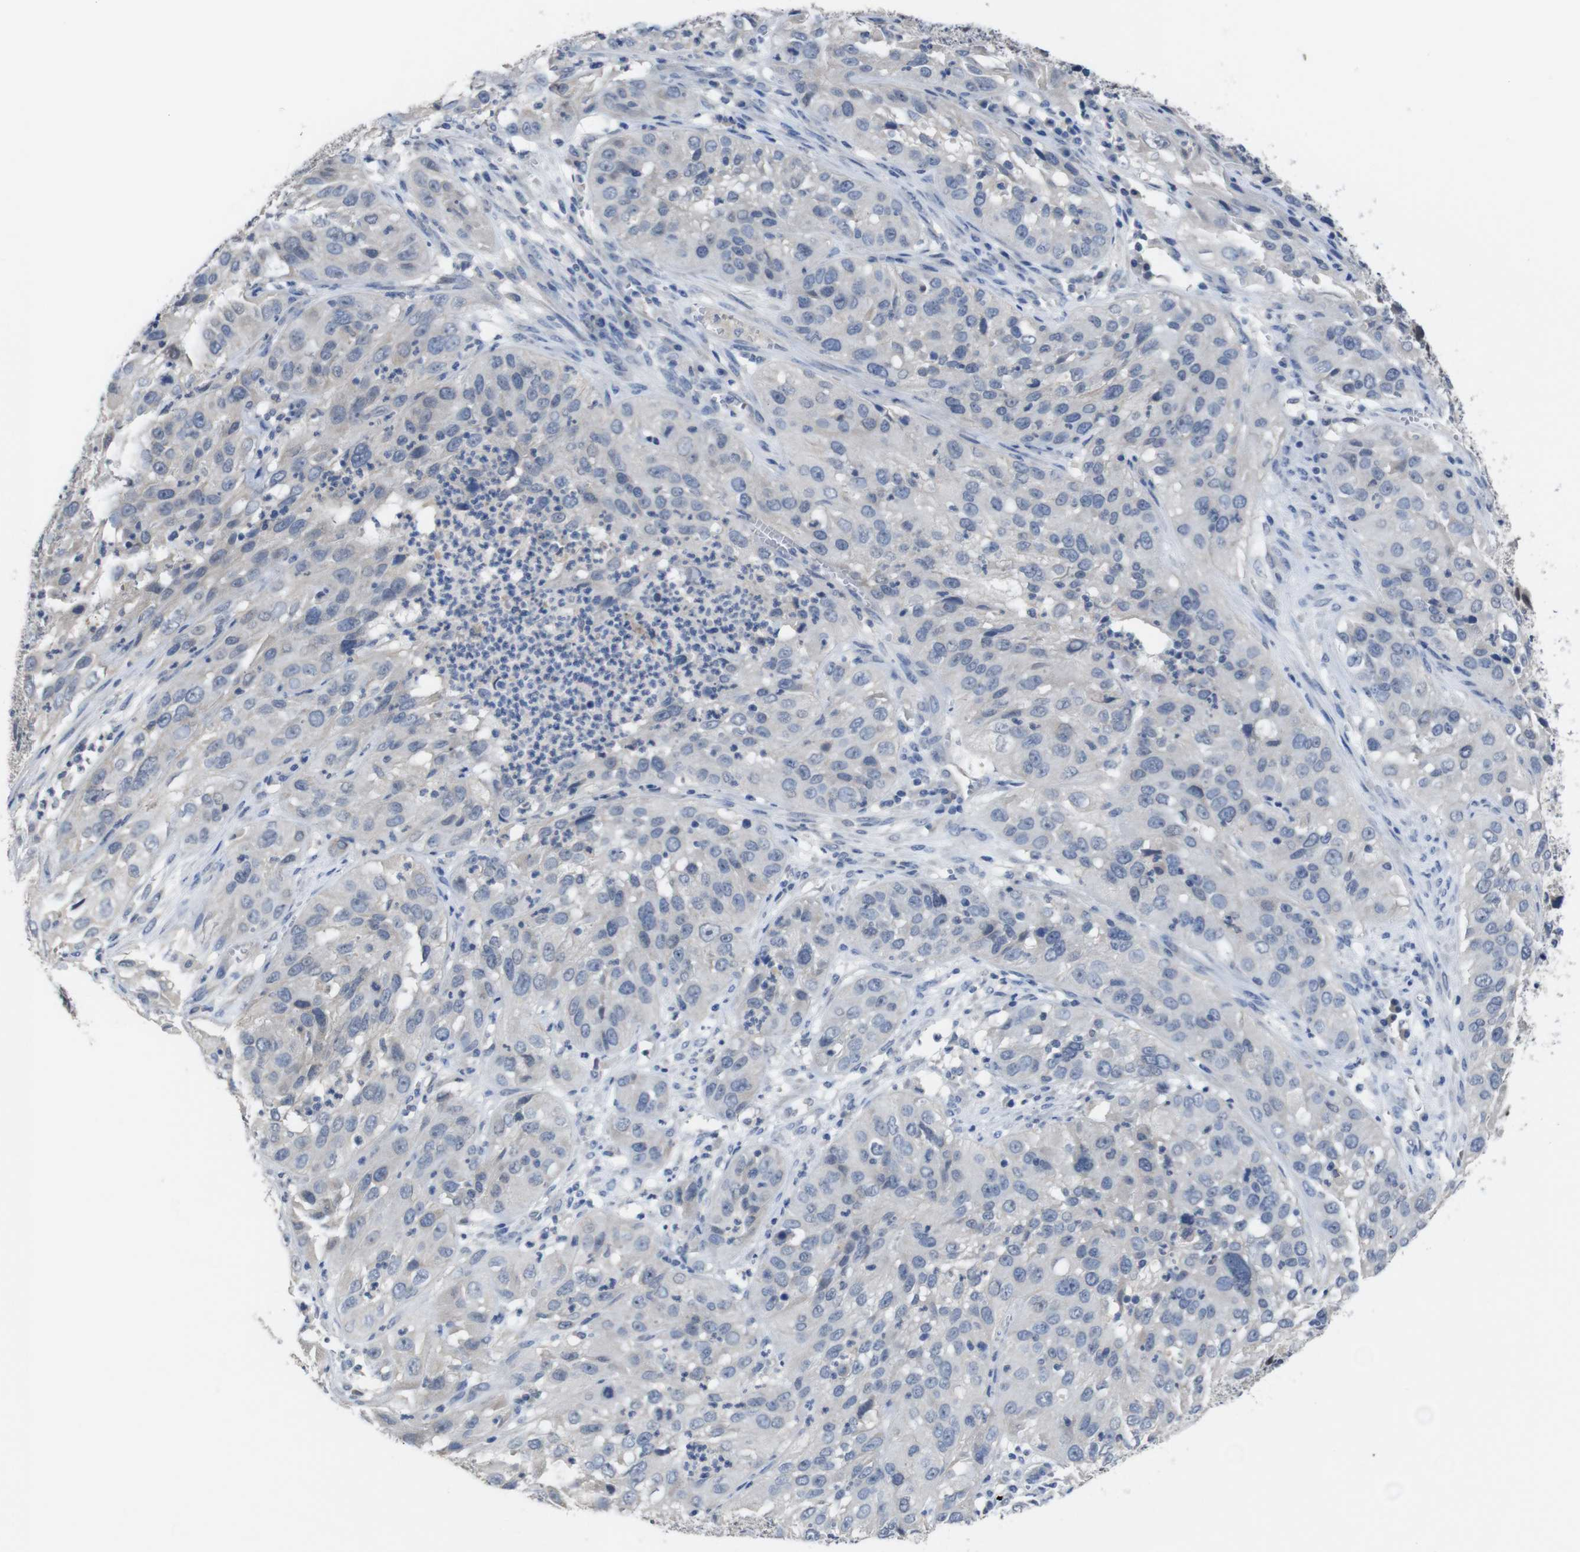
{"staining": {"intensity": "negative", "quantity": "none", "location": "none"}, "tissue": "cervical cancer", "cell_type": "Tumor cells", "image_type": "cancer", "snomed": [{"axis": "morphology", "description": "Squamous cell carcinoma, NOS"}, {"axis": "topography", "description": "Cervix"}], "caption": "Squamous cell carcinoma (cervical) was stained to show a protein in brown. There is no significant staining in tumor cells.", "gene": "HNF1A", "patient": {"sex": "female", "age": 32}}